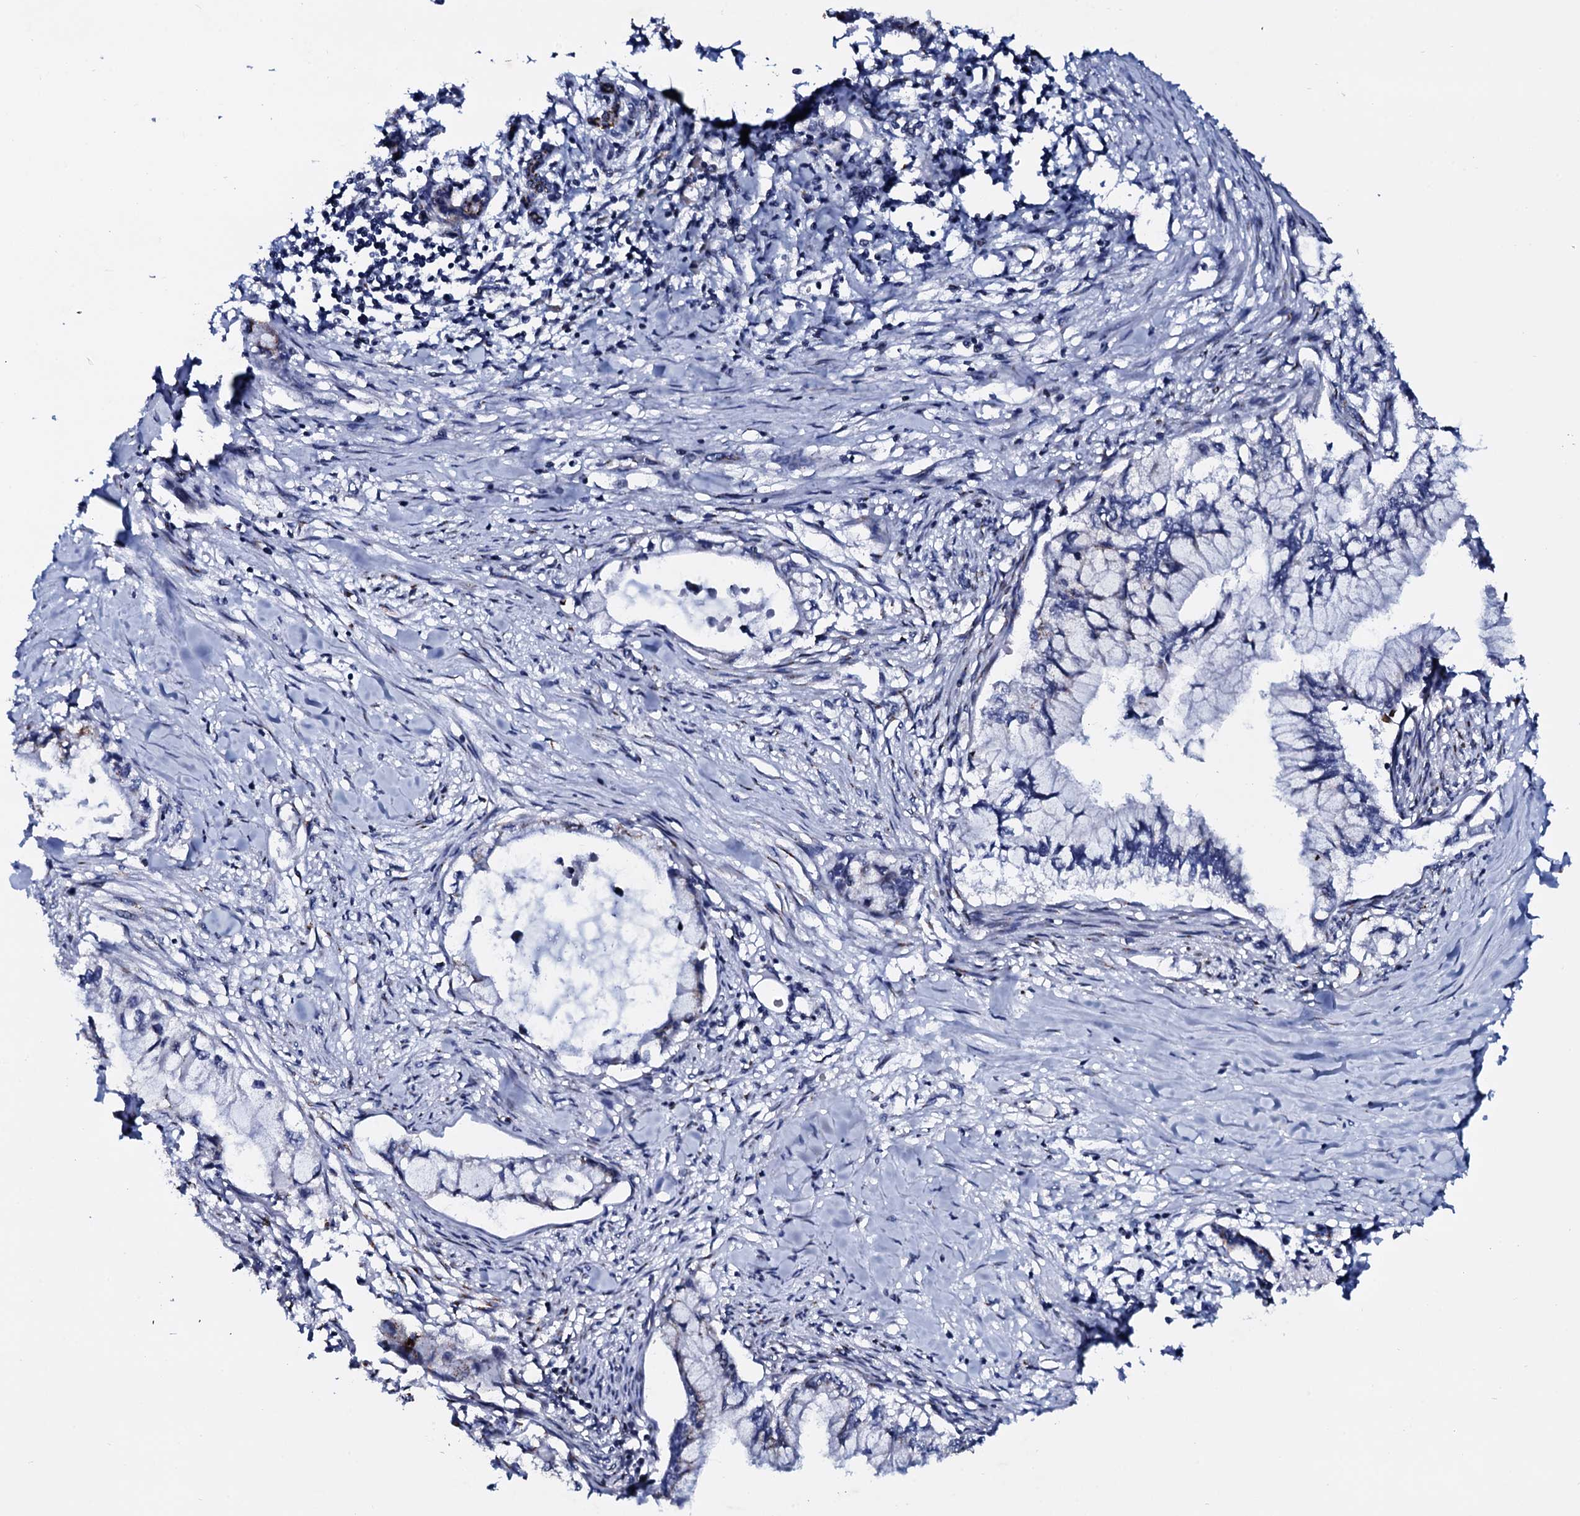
{"staining": {"intensity": "weak", "quantity": "<25%", "location": "cytoplasmic/membranous"}, "tissue": "pancreatic cancer", "cell_type": "Tumor cells", "image_type": "cancer", "snomed": [{"axis": "morphology", "description": "Adenocarcinoma, NOS"}, {"axis": "topography", "description": "Pancreas"}], "caption": "Adenocarcinoma (pancreatic) stained for a protein using immunohistochemistry (IHC) displays no positivity tumor cells.", "gene": "PLET1", "patient": {"sex": "male", "age": 48}}